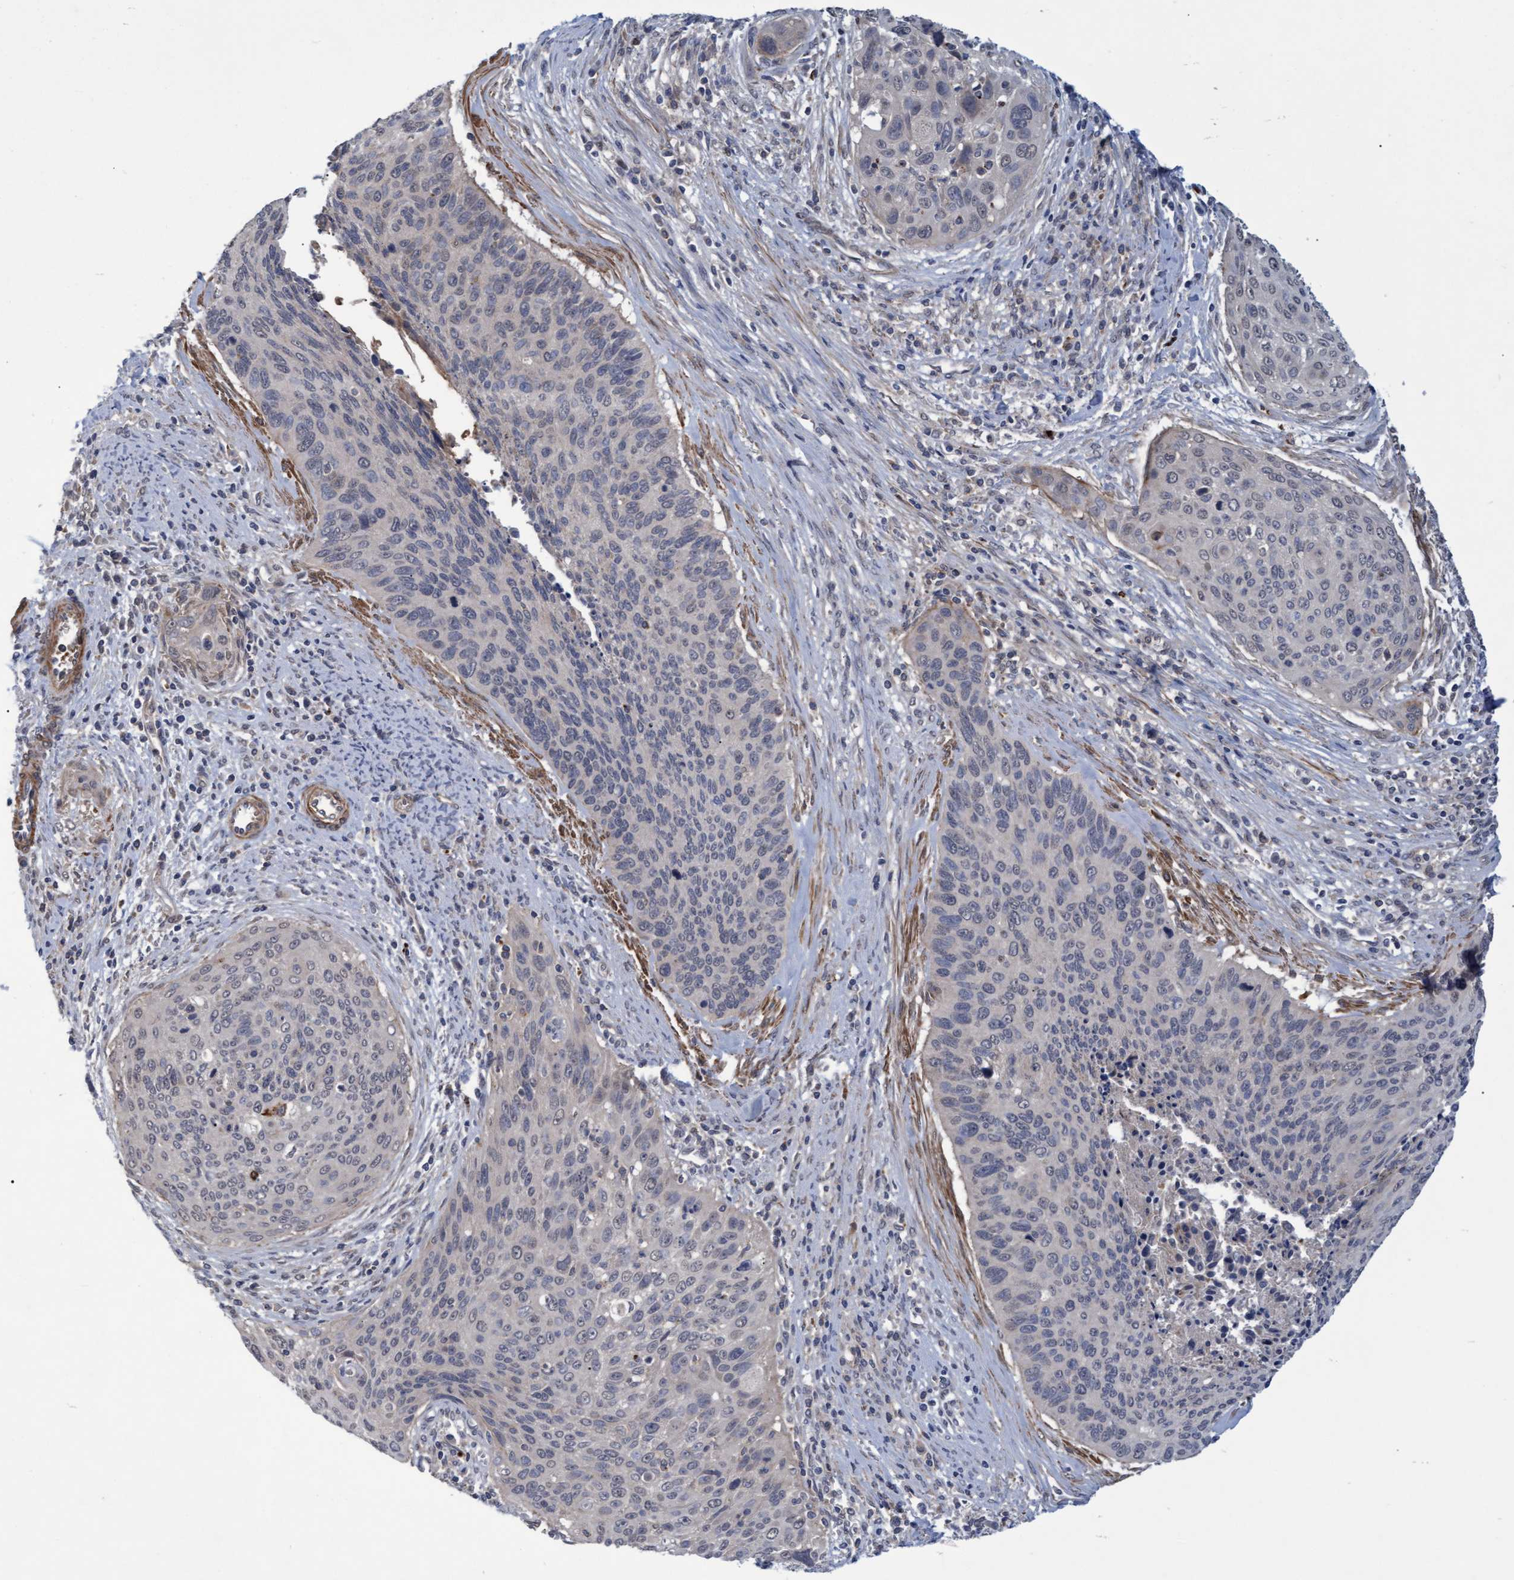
{"staining": {"intensity": "negative", "quantity": "none", "location": "none"}, "tissue": "cervical cancer", "cell_type": "Tumor cells", "image_type": "cancer", "snomed": [{"axis": "morphology", "description": "Squamous cell carcinoma, NOS"}, {"axis": "topography", "description": "Cervix"}], "caption": "A high-resolution photomicrograph shows IHC staining of cervical squamous cell carcinoma, which exhibits no significant positivity in tumor cells. The staining is performed using DAB (3,3'-diaminobenzidine) brown chromogen with nuclei counter-stained in using hematoxylin.", "gene": "NAA15", "patient": {"sex": "female", "age": 55}}